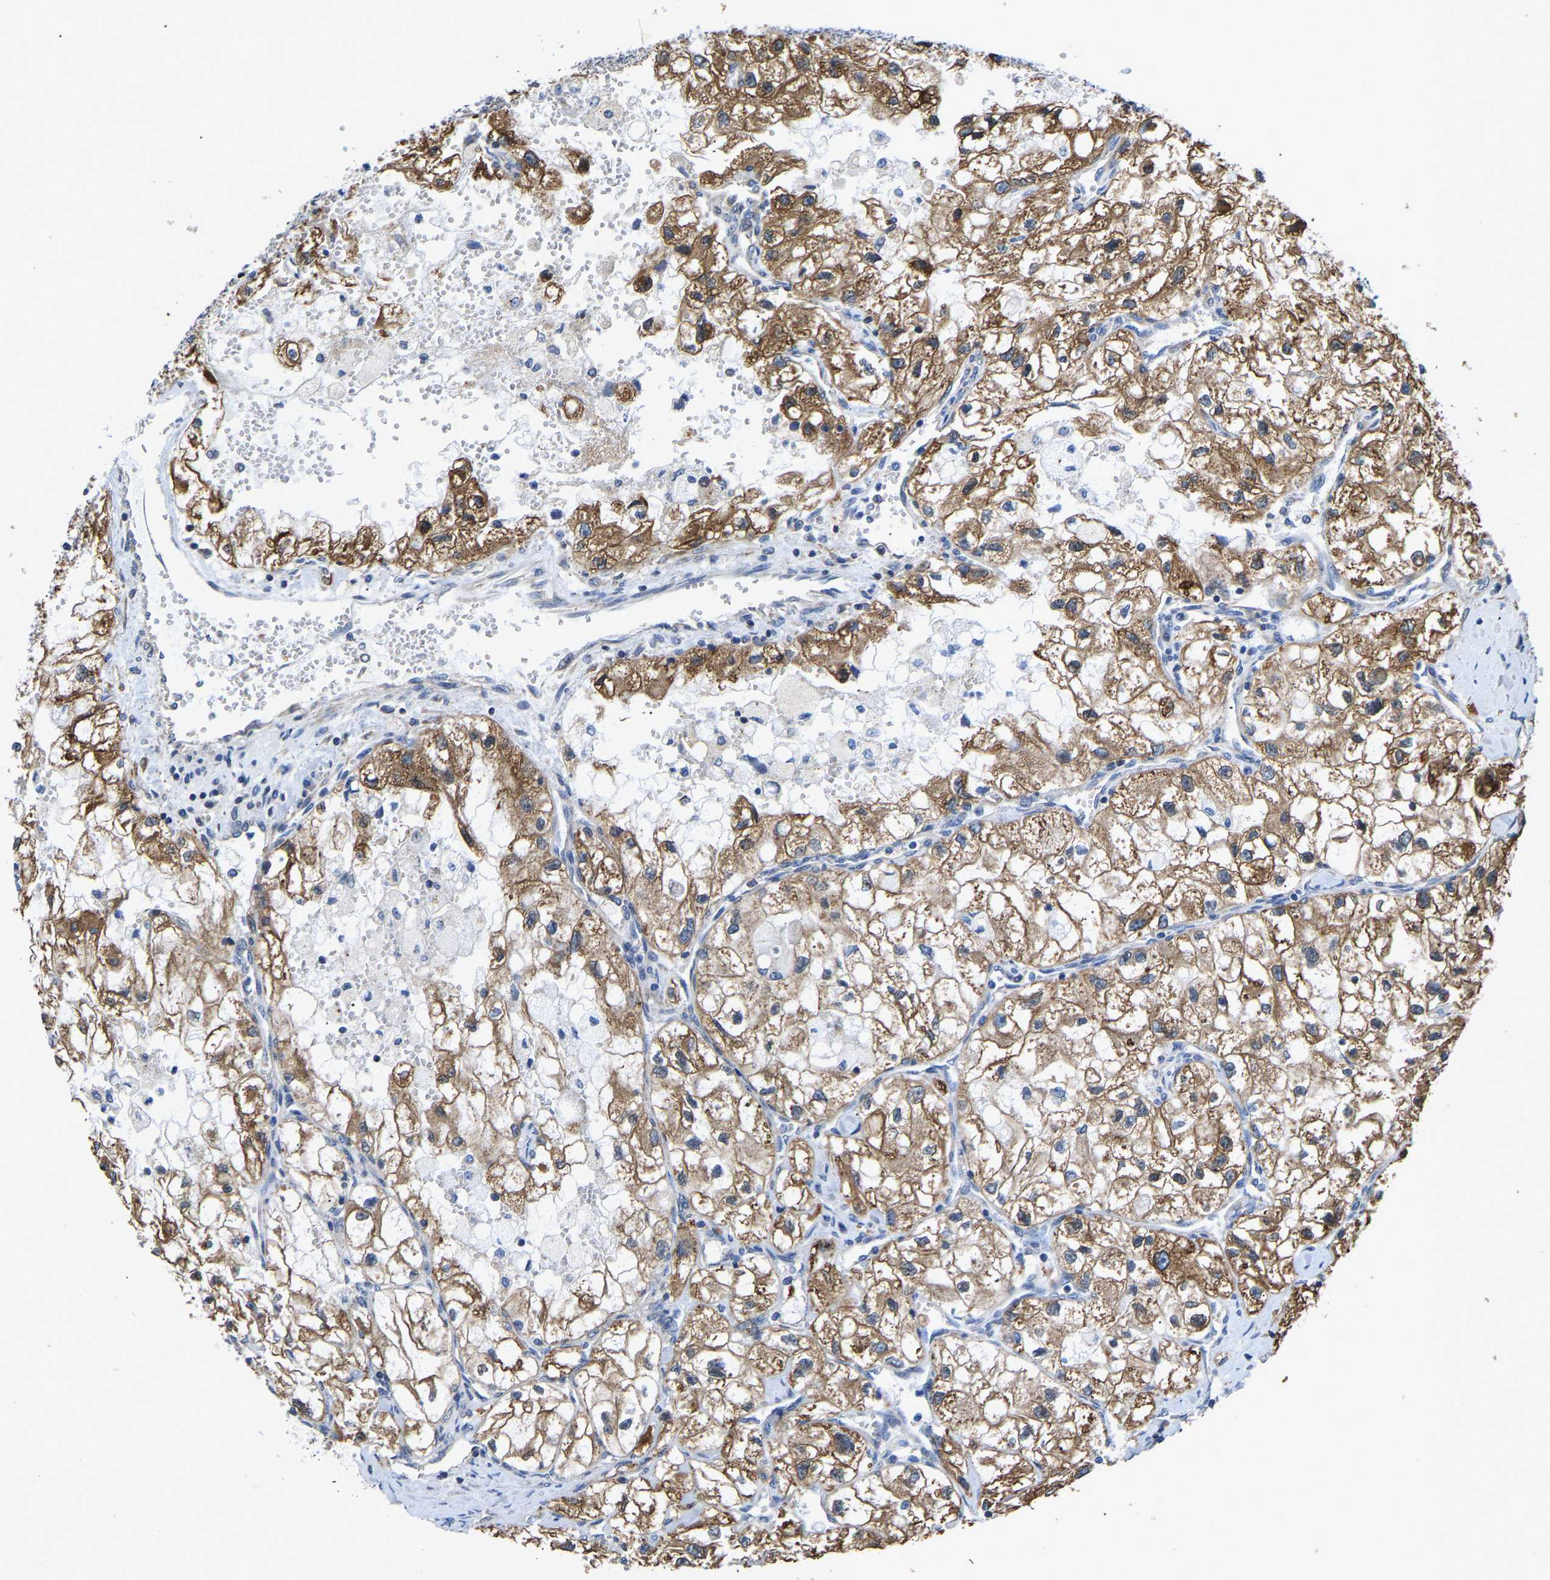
{"staining": {"intensity": "moderate", "quantity": ">75%", "location": "cytoplasmic/membranous"}, "tissue": "renal cancer", "cell_type": "Tumor cells", "image_type": "cancer", "snomed": [{"axis": "morphology", "description": "Adenocarcinoma, NOS"}, {"axis": "topography", "description": "Kidney"}], "caption": "Immunohistochemistry (DAB (3,3'-diaminobenzidine)) staining of renal cancer (adenocarcinoma) demonstrates moderate cytoplasmic/membranous protein positivity in about >75% of tumor cells.", "gene": "ARL6IP5", "patient": {"sex": "female", "age": 70}}